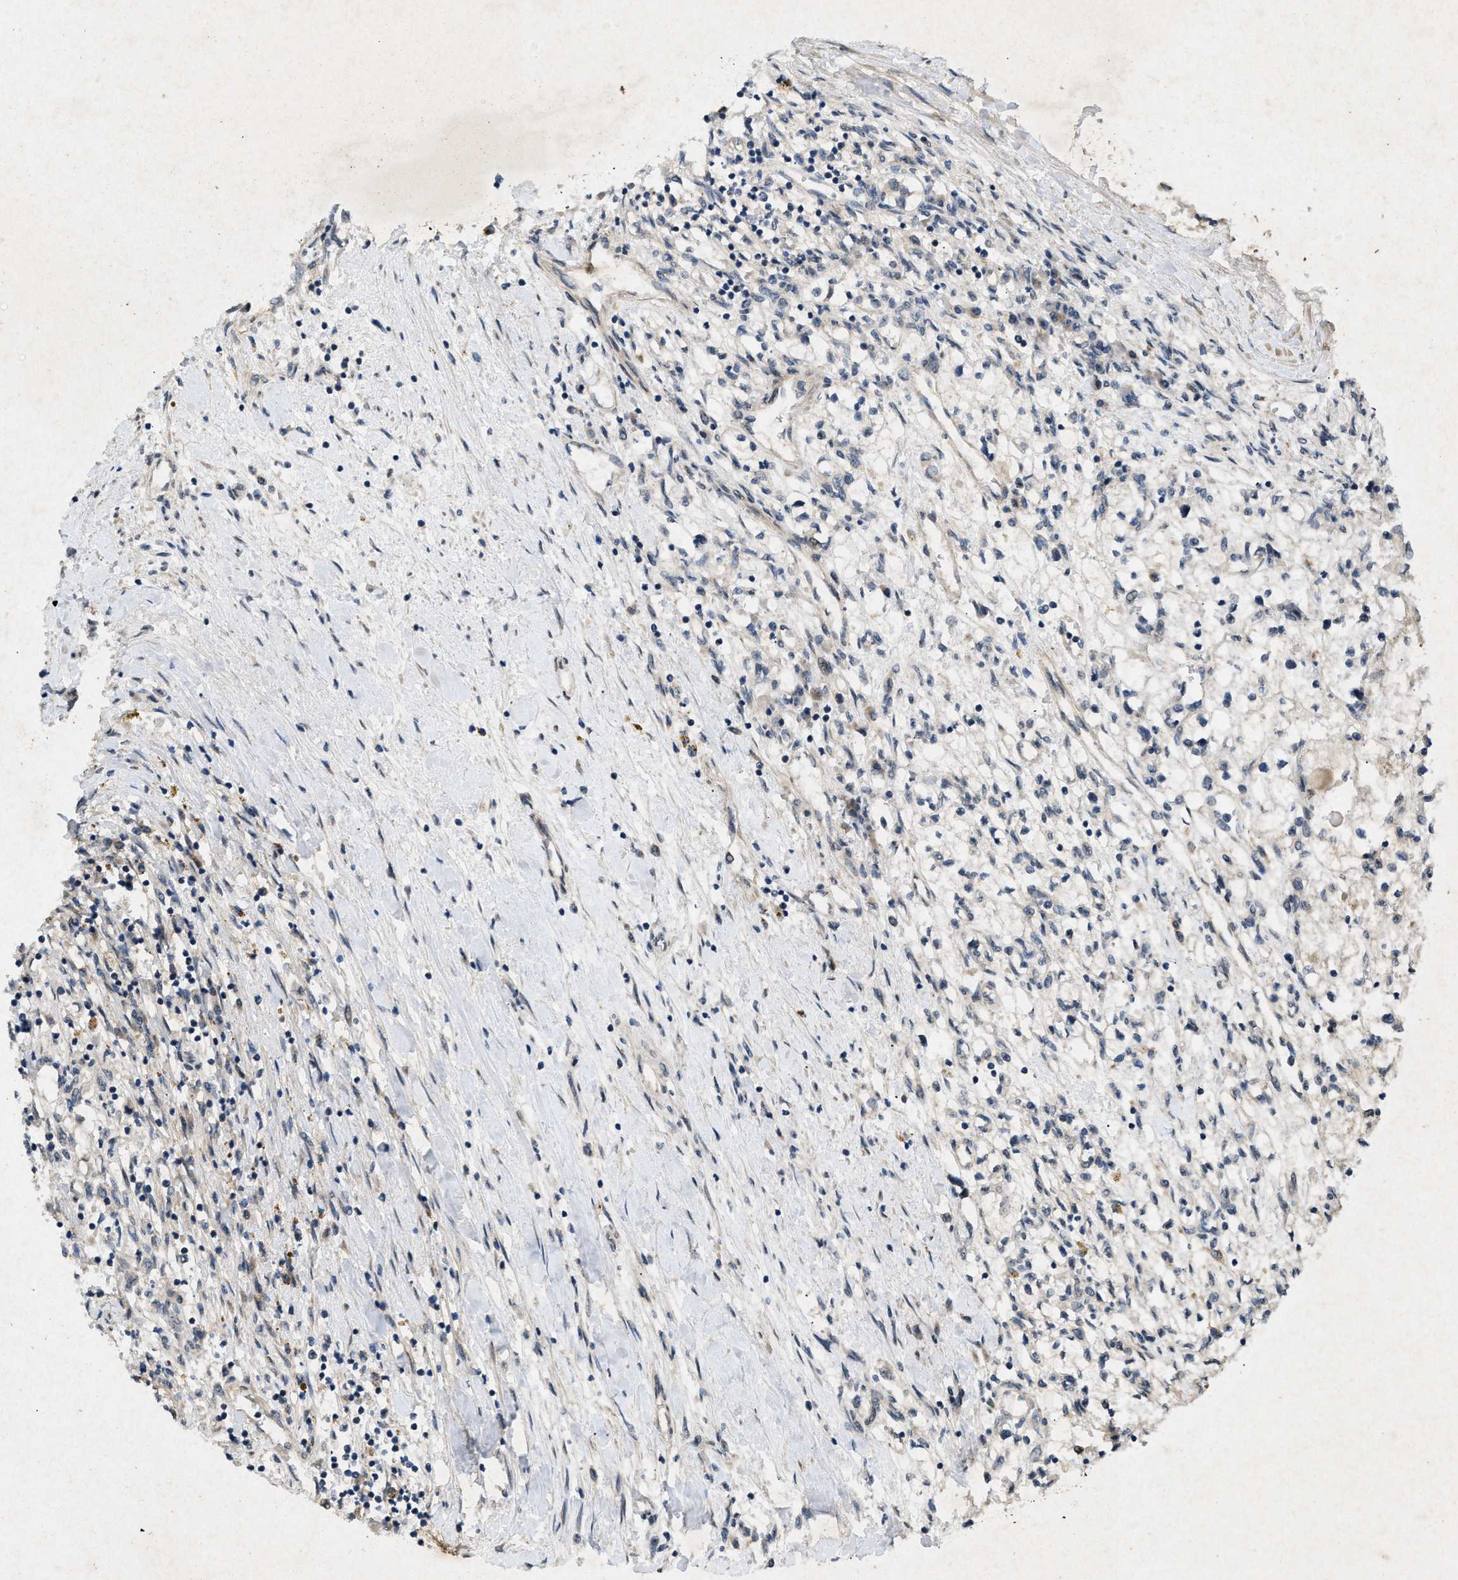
{"staining": {"intensity": "negative", "quantity": "none", "location": "none"}, "tissue": "renal cancer", "cell_type": "Tumor cells", "image_type": "cancer", "snomed": [{"axis": "morphology", "description": "Adenocarcinoma, NOS"}, {"axis": "topography", "description": "Kidney"}], "caption": "A high-resolution histopathology image shows IHC staining of renal adenocarcinoma, which shows no significant staining in tumor cells.", "gene": "PRKG2", "patient": {"sex": "male", "age": 68}}